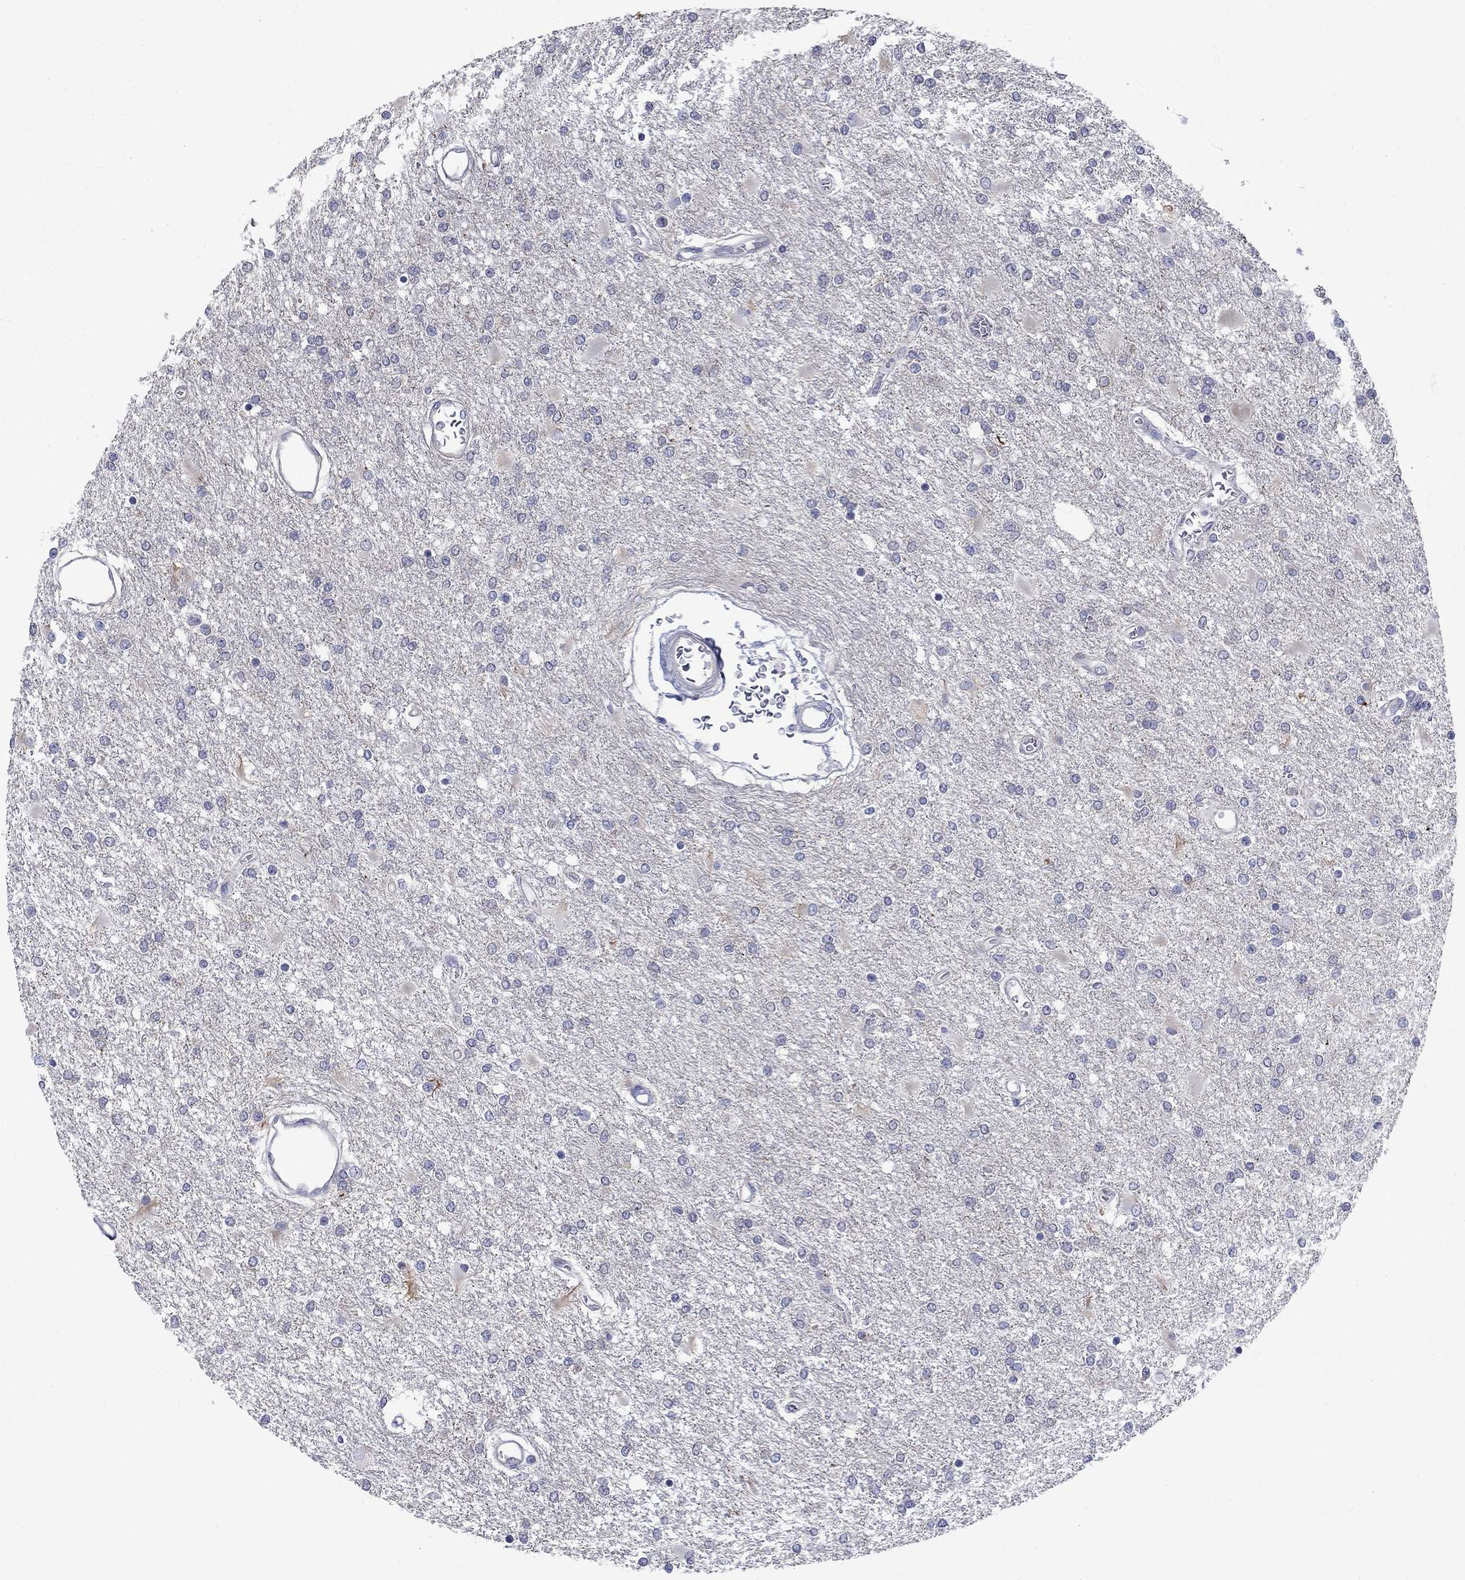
{"staining": {"intensity": "negative", "quantity": "none", "location": "none"}, "tissue": "glioma", "cell_type": "Tumor cells", "image_type": "cancer", "snomed": [{"axis": "morphology", "description": "Glioma, malignant, High grade"}, {"axis": "topography", "description": "Cerebral cortex"}], "caption": "This histopathology image is of glioma stained with immunohistochemistry to label a protein in brown with the nuclei are counter-stained blue. There is no positivity in tumor cells.", "gene": "FXR1", "patient": {"sex": "male", "age": 79}}